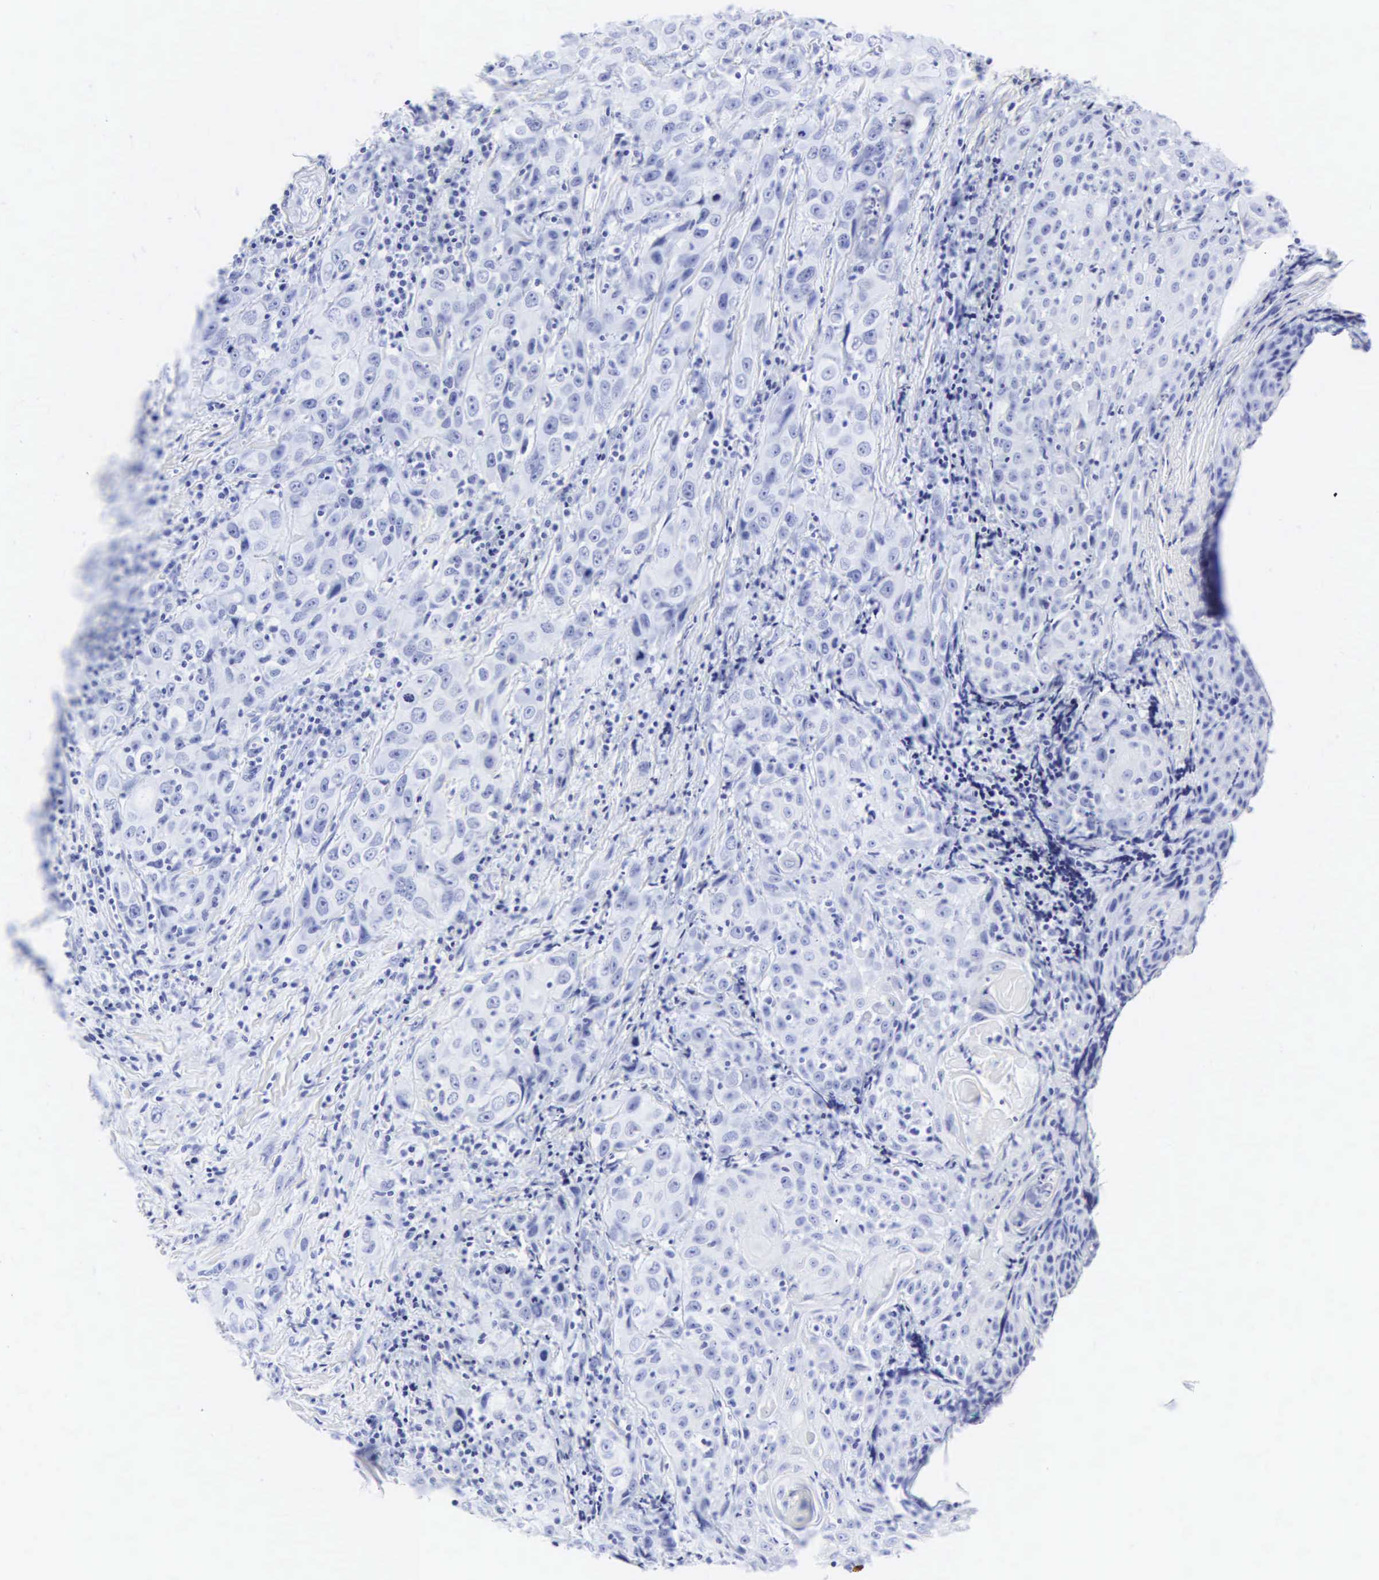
{"staining": {"intensity": "negative", "quantity": "none", "location": "none"}, "tissue": "head and neck cancer", "cell_type": "Tumor cells", "image_type": "cancer", "snomed": [{"axis": "morphology", "description": "Squamous cell carcinoma, NOS"}, {"axis": "topography", "description": "Oral tissue"}, {"axis": "topography", "description": "Head-Neck"}], "caption": "The immunohistochemistry (IHC) histopathology image has no significant positivity in tumor cells of head and neck squamous cell carcinoma tissue.", "gene": "CGB3", "patient": {"sex": "female", "age": 82}}